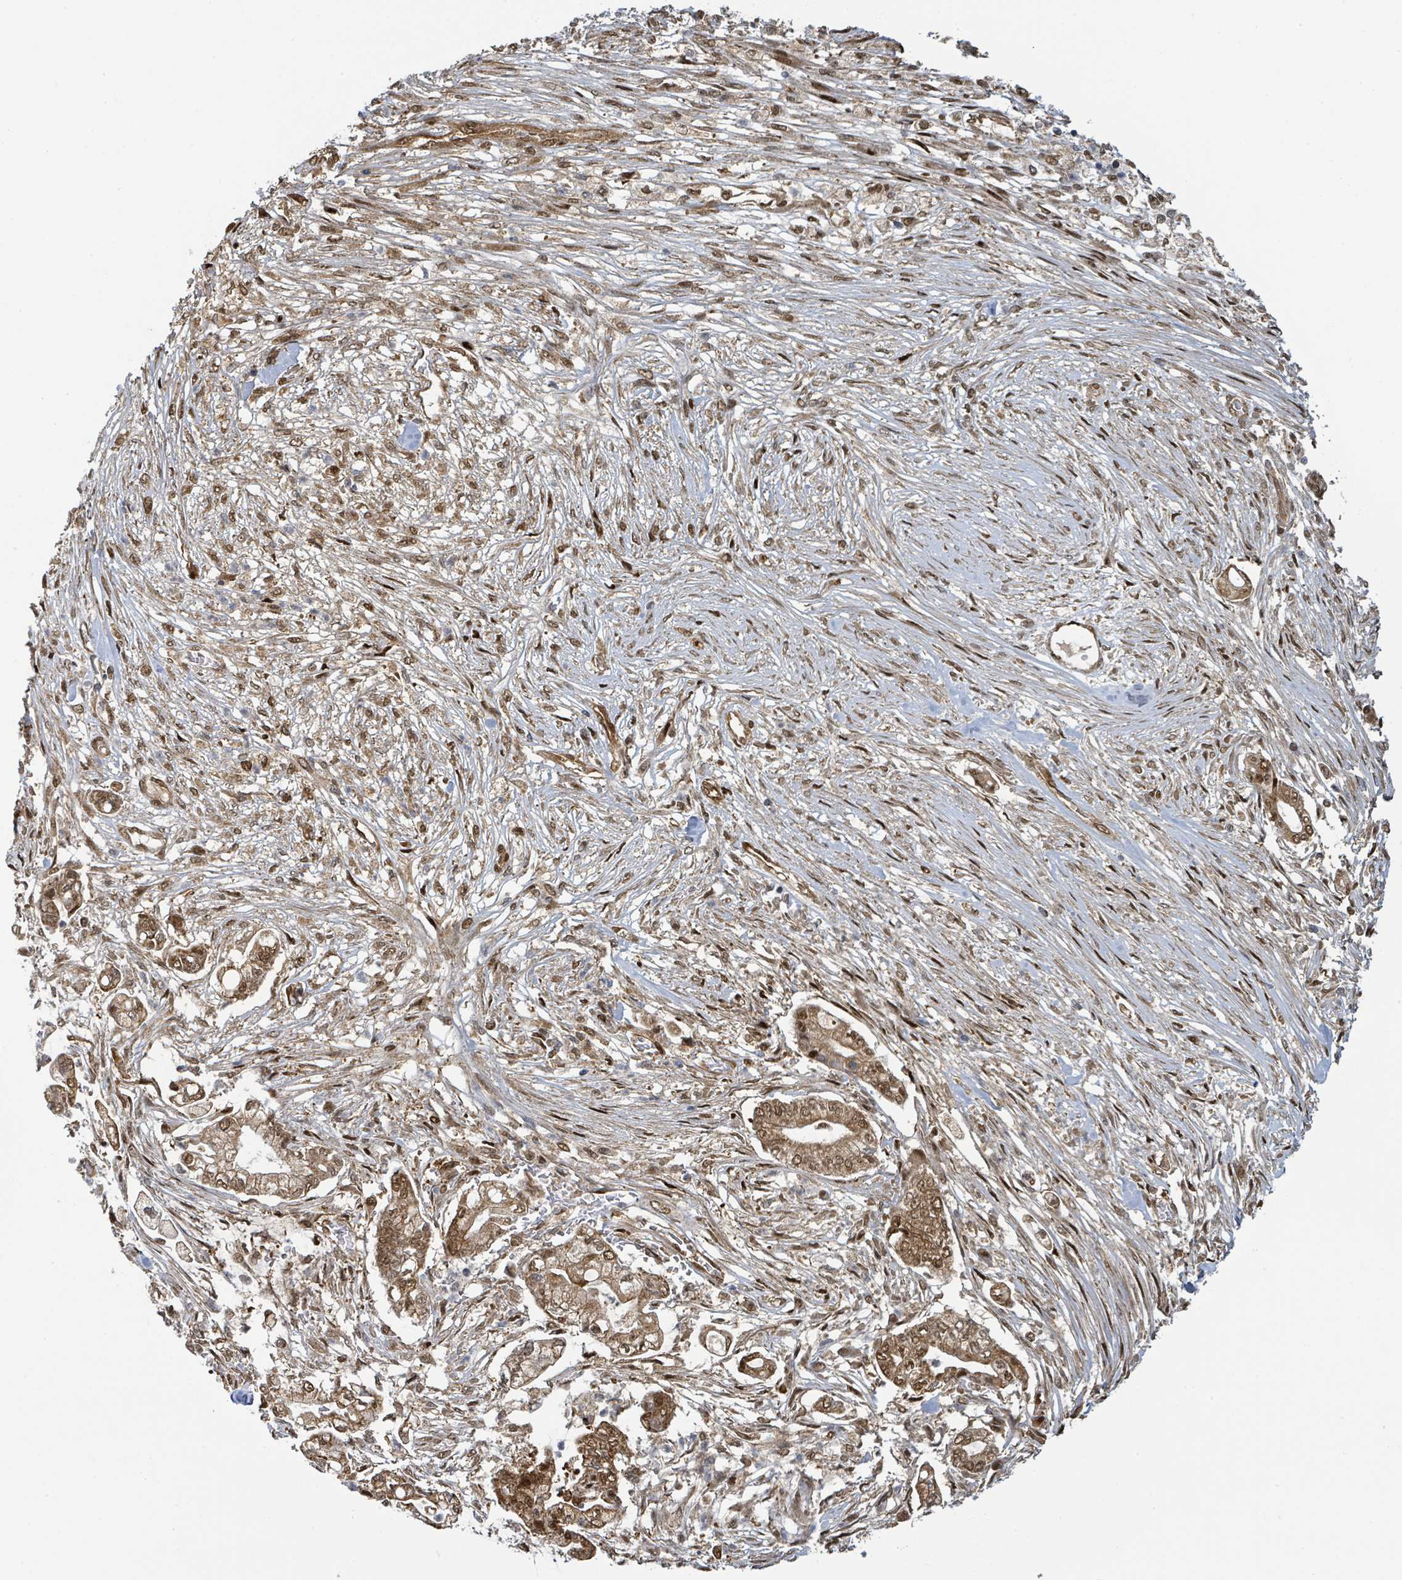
{"staining": {"intensity": "moderate", "quantity": ">75%", "location": "cytoplasmic/membranous,nuclear"}, "tissue": "pancreatic cancer", "cell_type": "Tumor cells", "image_type": "cancer", "snomed": [{"axis": "morphology", "description": "Adenocarcinoma, NOS"}, {"axis": "topography", "description": "Pancreas"}], "caption": "Immunohistochemistry of pancreatic cancer (adenocarcinoma) reveals medium levels of moderate cytoplasmic/membranous and nuclear positivity in about >75% of tumor cells. (DAB (3,3'-diaminobenzidine) IHC, brown staining for protein, blue staining for nuclei).", "gene": "PSMB7", "patient": {"sex": "female", "age": 69}}